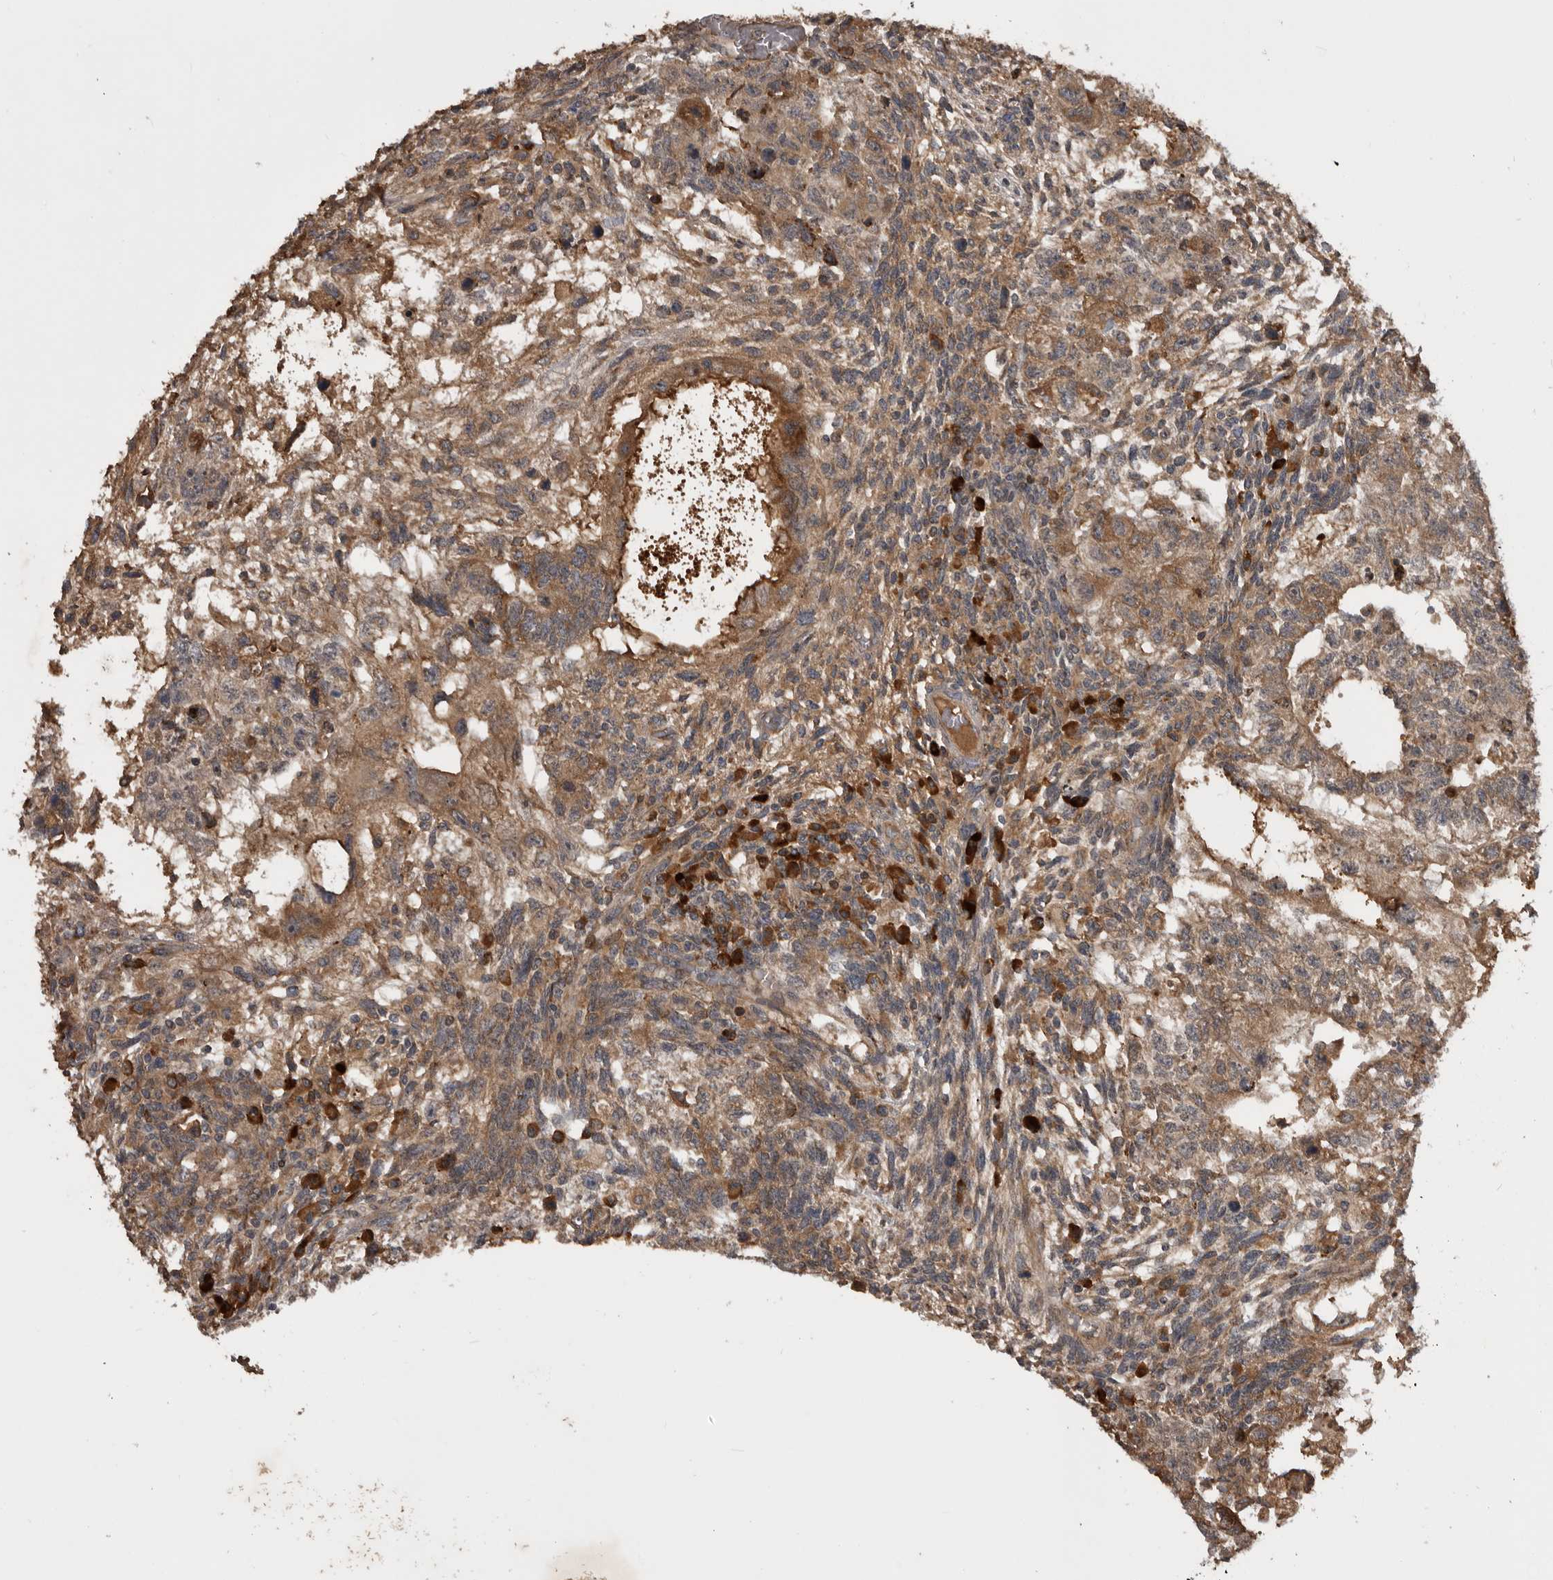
{"staining": {"intensity": "weak", "quantity": ">75%", "location": "cytoplasmic/membranous"}, "tissue": "testis cancer", "cell_type": "Tumor cells", "image_type": "cancer", "snomed": [{"axis": "morphology", "description": "Normal tissue, NOS"}, {"axis": "morphology", "description": "Carcinoma, Embryonal, NOS"}, {"axis": "topography", "description": "Testis"}], "caption": "Immunohistochemistry (IHC) (DAB (3,3'-diaminobenzidine)) staining of human embryonal carcinoma (testis) displays weak cytoplasmic/membranous protein staining in approximately >75% of tumor cells.", "gene": "RAB3GAP2", "patient": {"sex": "male", "age": 36}}